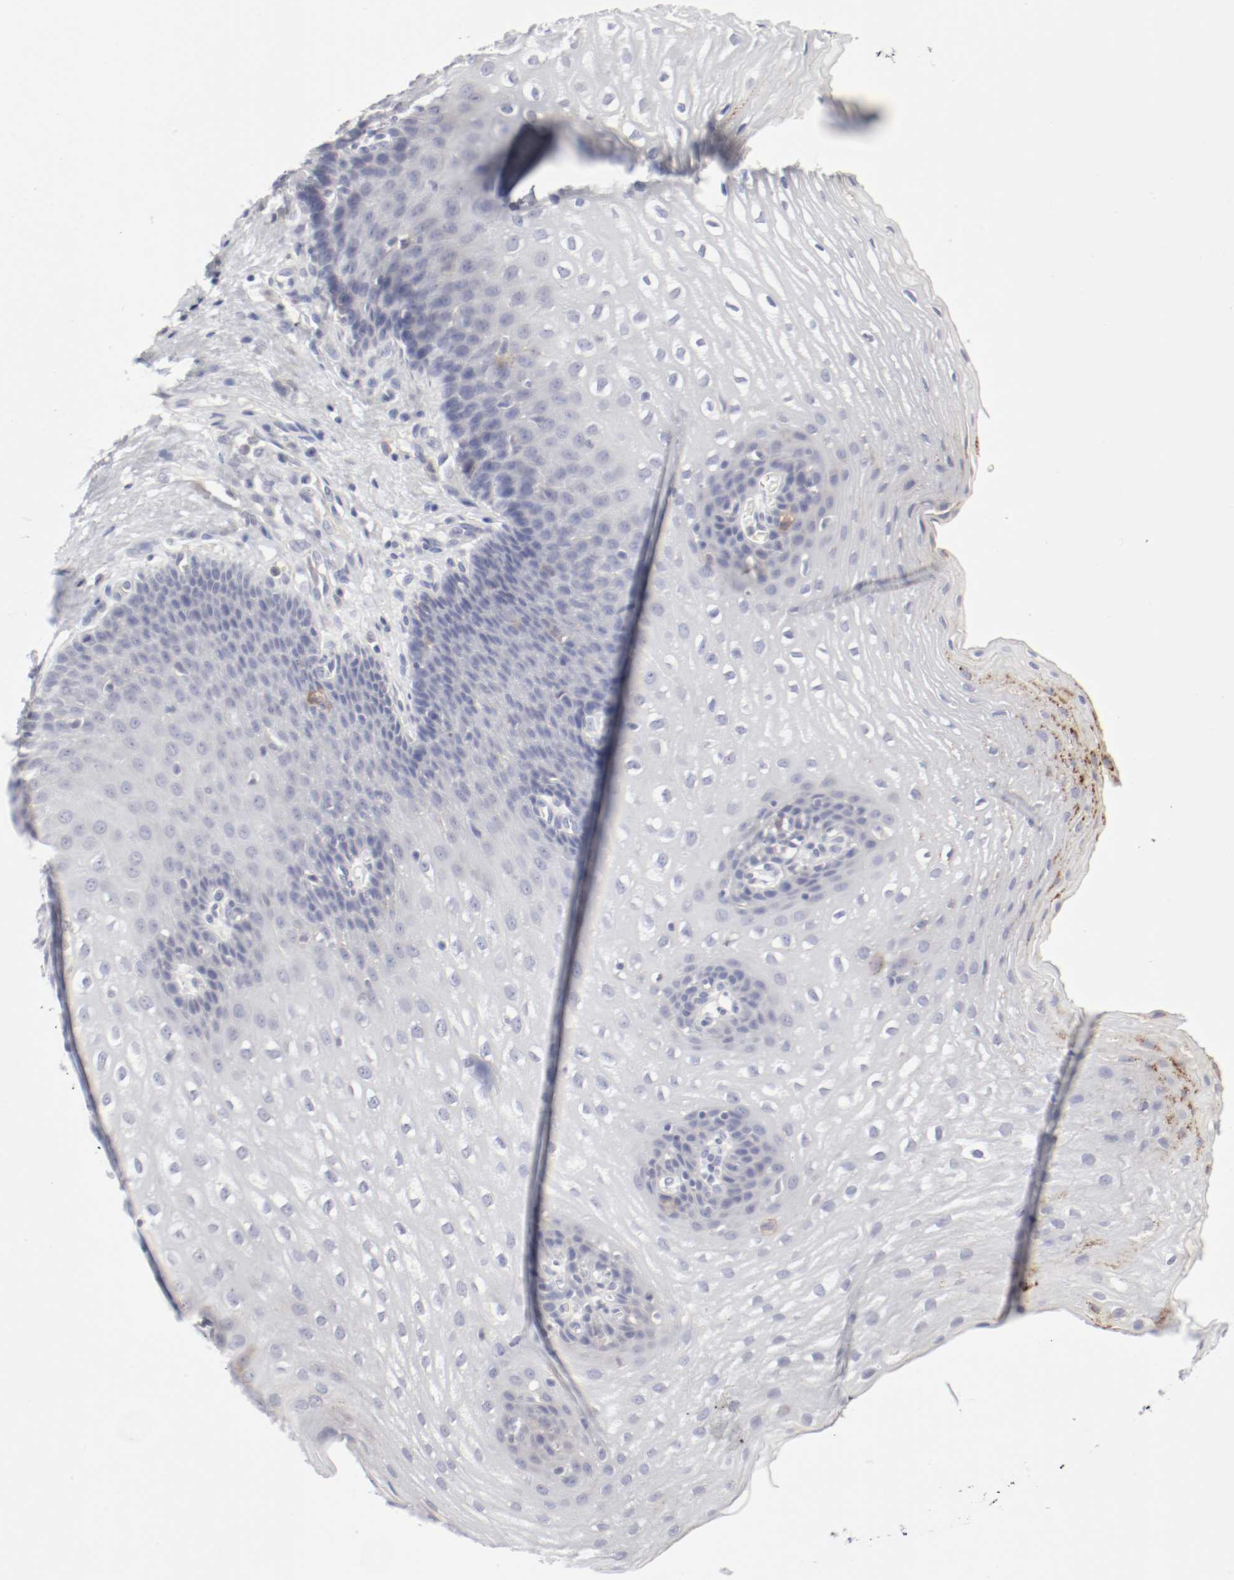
{"staining": {"intensity": "weak", "quantity": "<25%", "location": "cytoplasmic/membranous"}, "tissue": "esophagus", "cell_type": "Squamous epithelial cells", "image_type": "normal", "snomed": [{"axis": "morphology", "description": "Normal tissue, NOS"}, {"axis": "topography", "description": "Esophagus"}], "caption": "This is an immunohistochemistry photomicrograph of unremarkable human esophagus. There is no expression in squamous epithelial cells.", "gene": "ITGAX", "patient": {"sex": "male", "age": 48}}